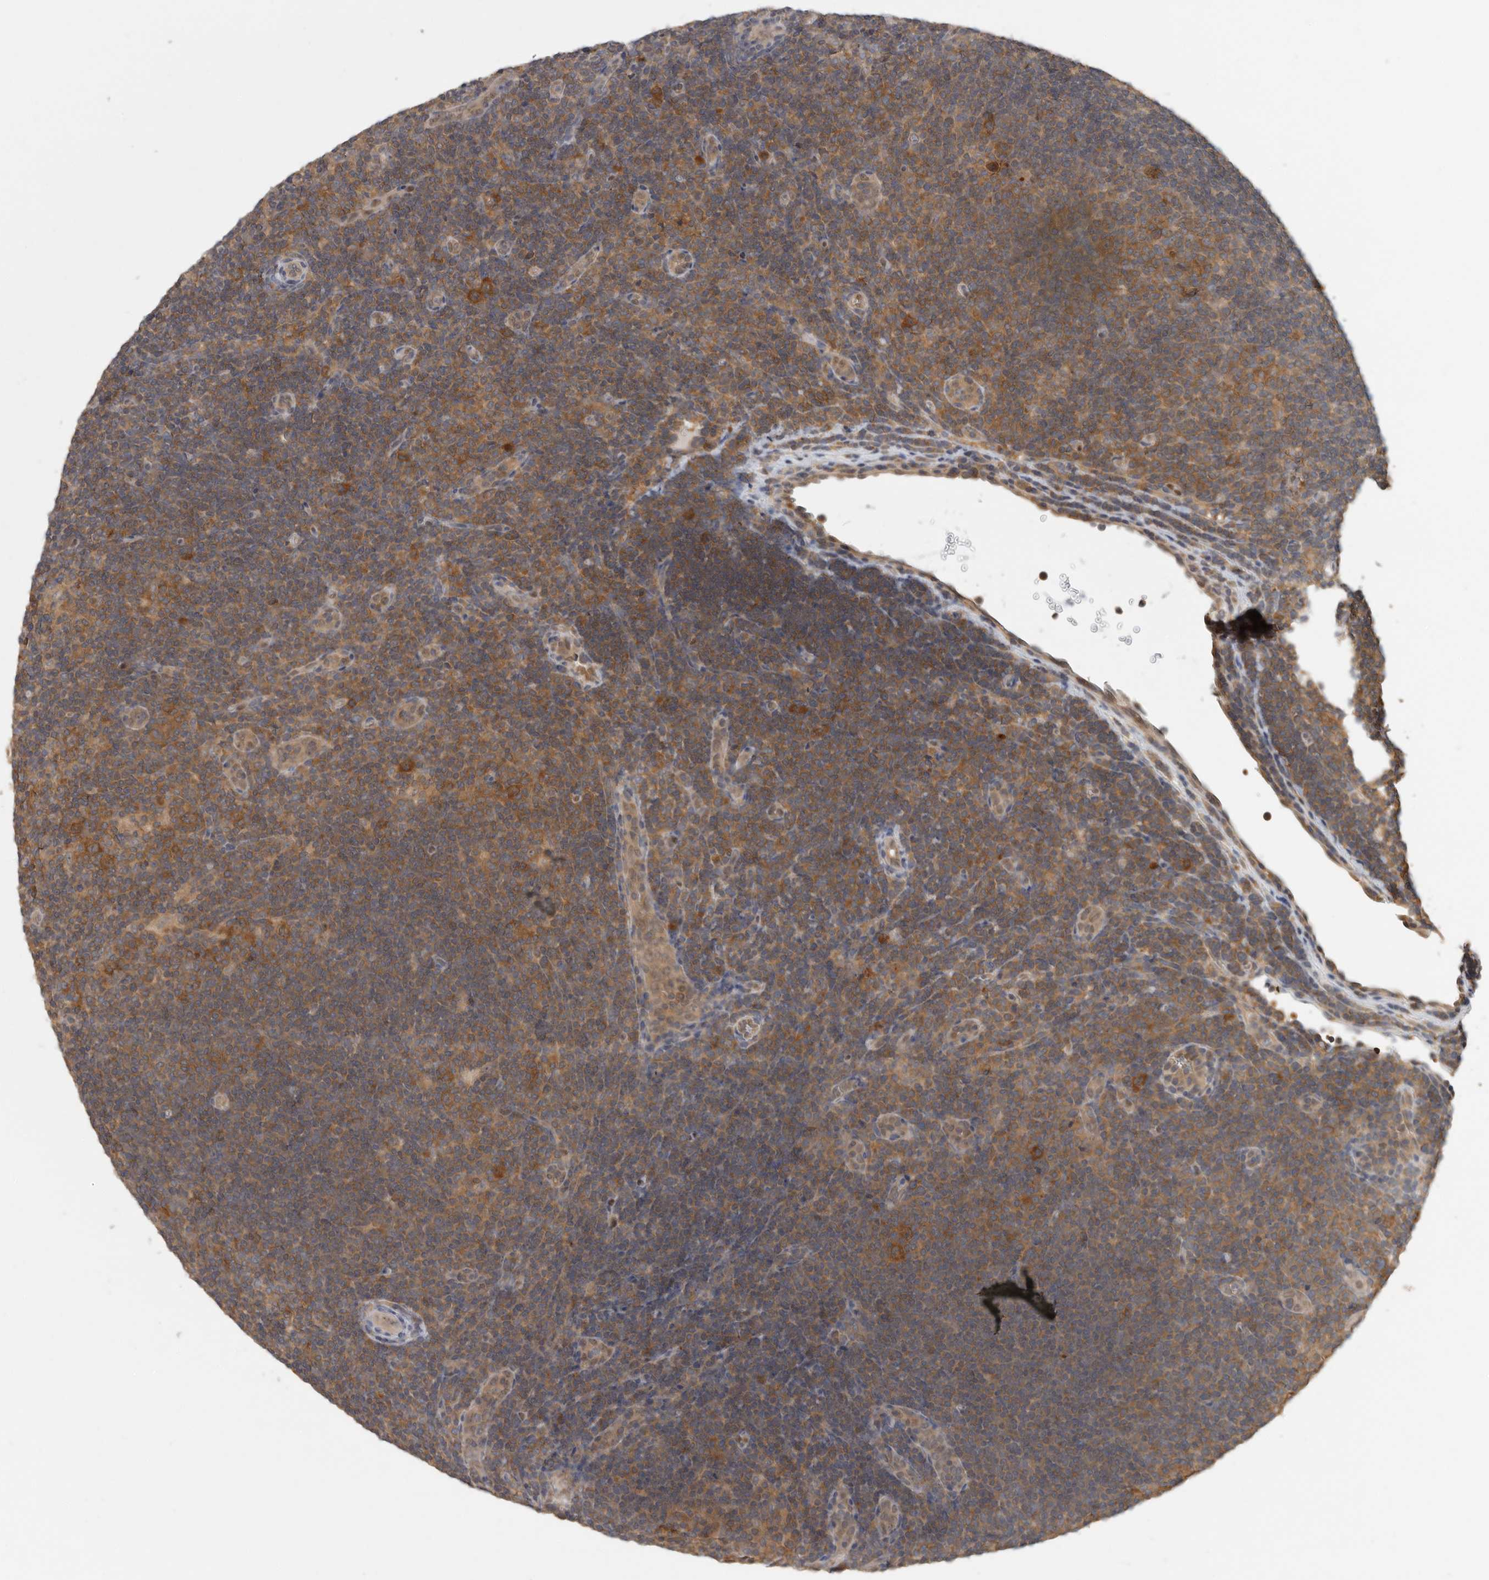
{"staining": {"intensity": "strong", "quantity": ">75%", "location": "cytoplasmic/membranous"}, "tissue": "lymphoma", "cell_type": "Tumor cells", "image_type": "cancer", "snomed": [{"axis": "morphology", "description": "Hodgkin's disease, NOS"}, {"axis": "topography", "description": "Lymph node"}], "caption": "A brown stain highlights strong cytoplasmic/membranous staining of a protein in lymphoma tumor cells.", "gene": "CCT8", "patient": {"sex": "female", "age": 57}}